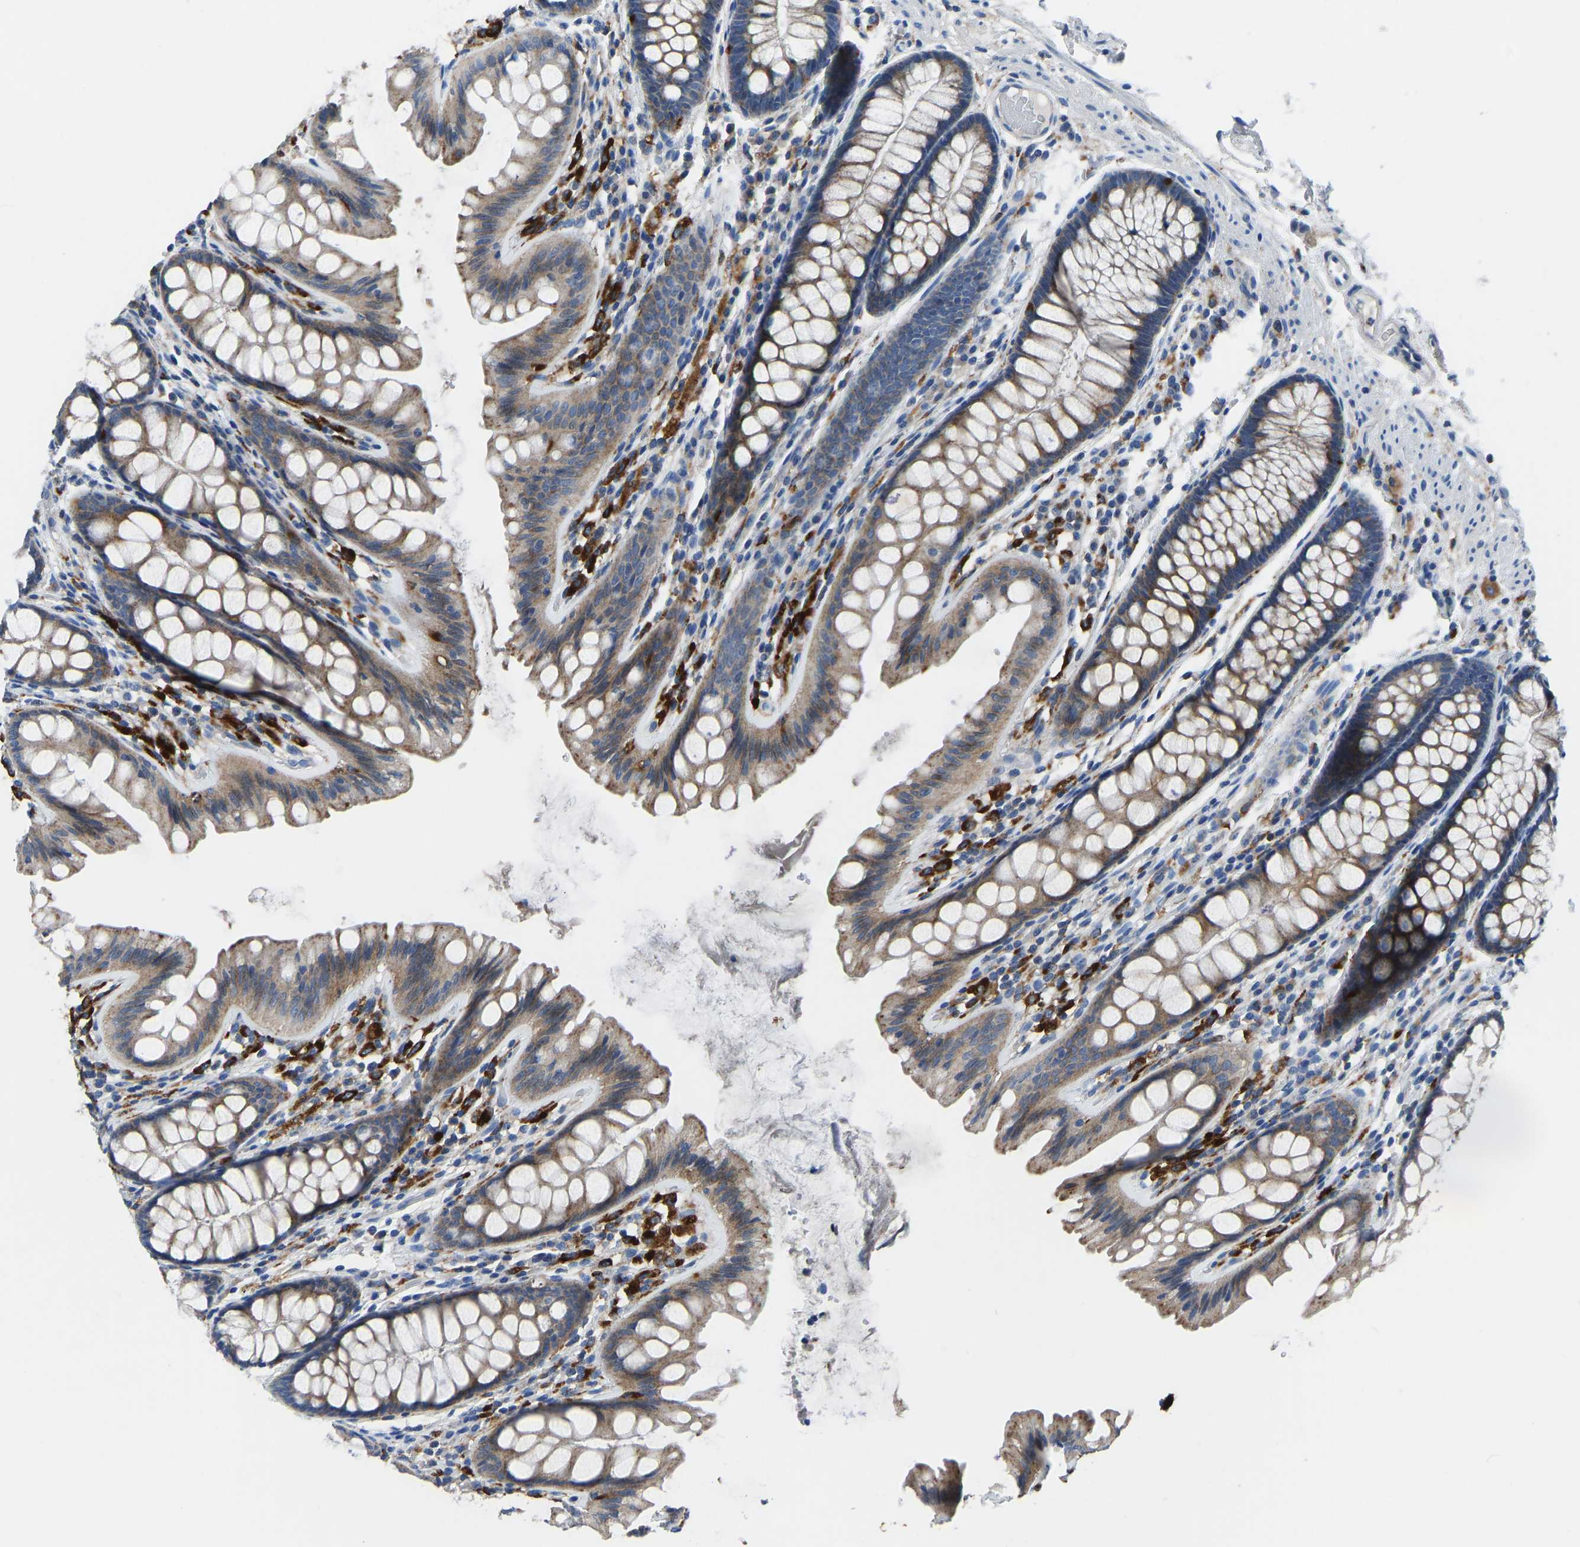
{"staining": {"intensity": "negative", "quantity": "none", "location": "none"}, "tissue": "colon", "cell_type": "Endothelial cells", "image_type": "normal", "snomed": [{"axis": "morphology", "description": "Normal tissue, NOS"}, {"axis": "topography", "description": "Colon"}], "caption": "Human colon stained for a protein using IHC demonstrates no staining in endothelial cells.", "gene": "ATP6V1E1", "patient": {"sex": "female", "age": 56}}